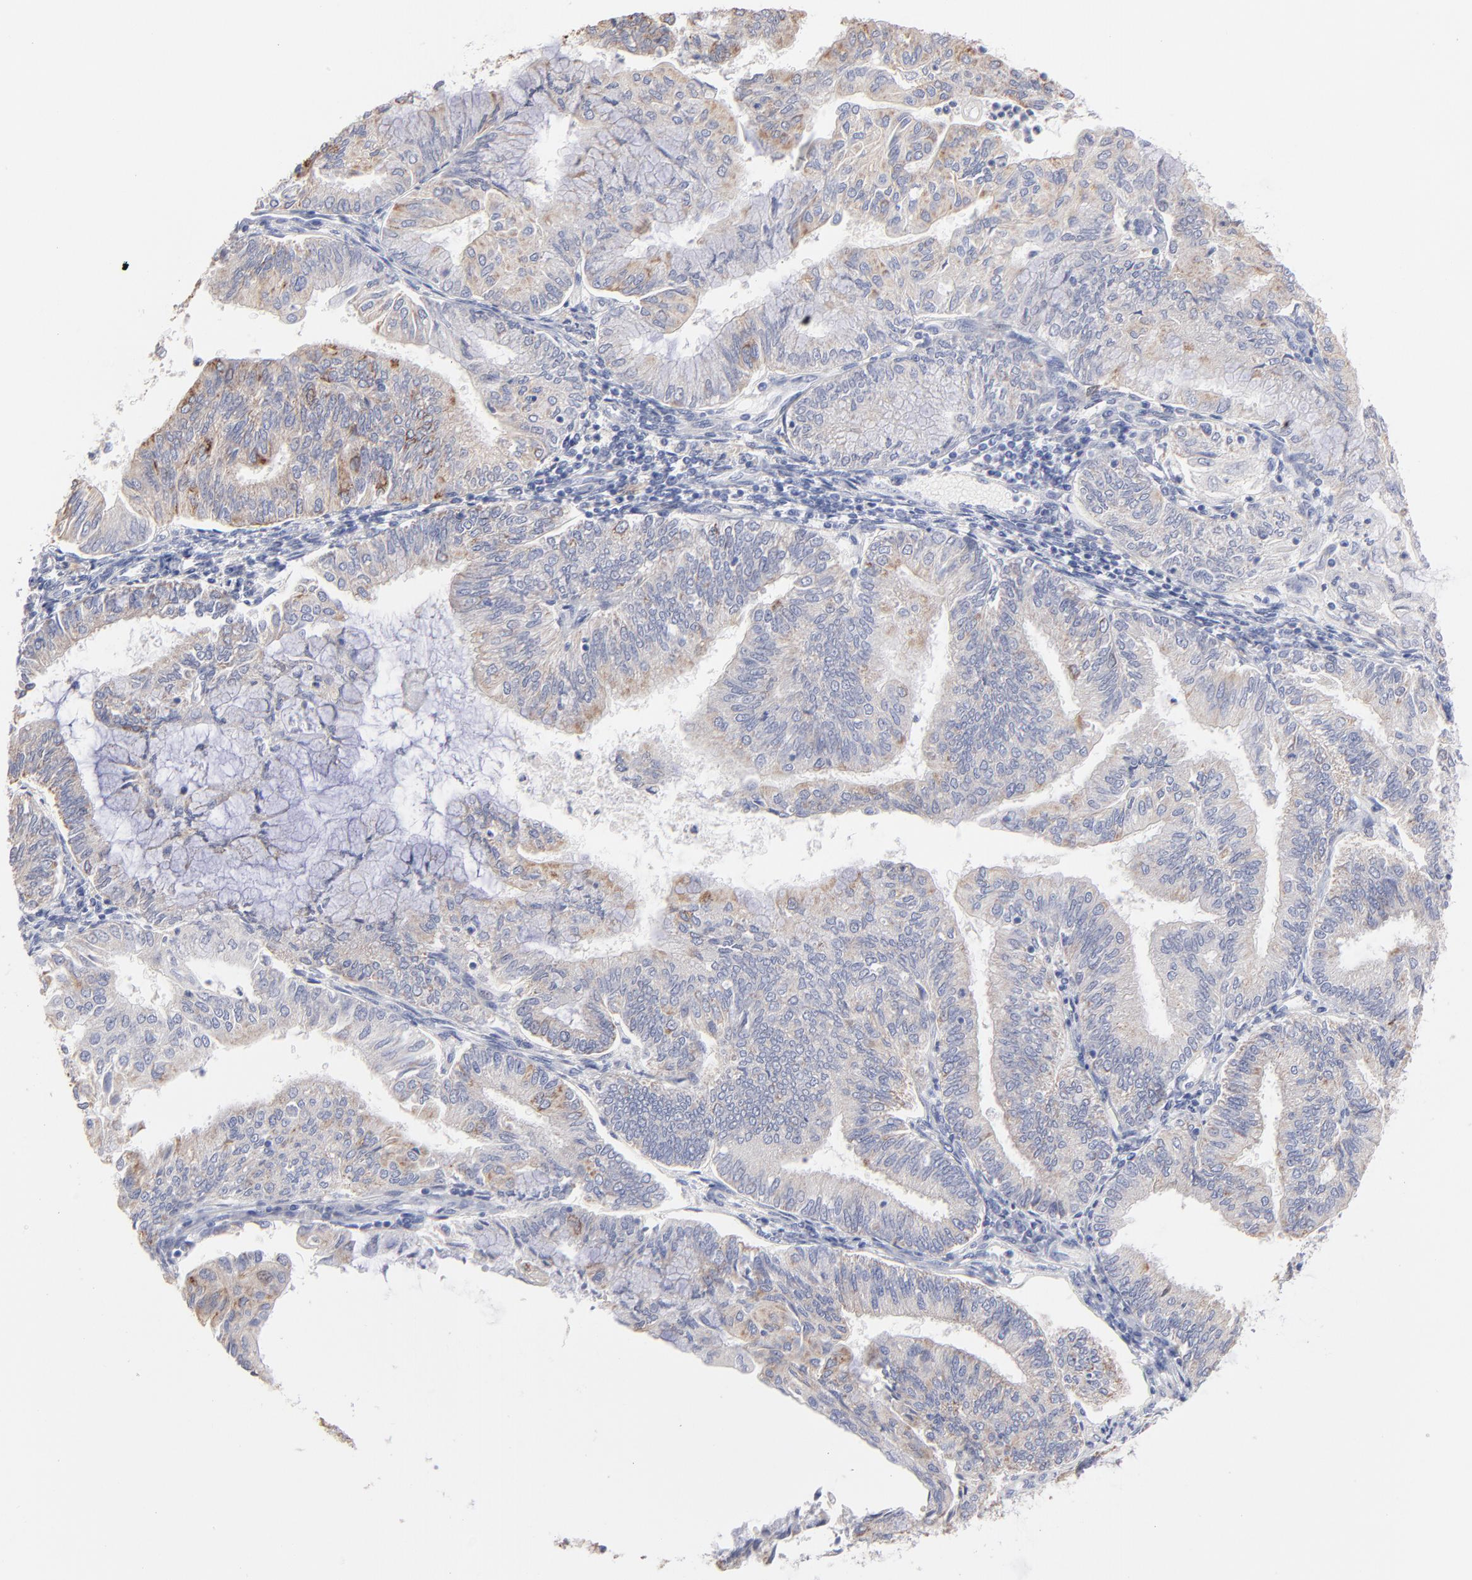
{"staining": {"intensity": "weak", "quantity": ">75%", "location": "cytoplasmic/membranous"}, "tissue": "endometrial cancer", "cell_type": "Tumor cells", "image_type": "cancer", "snomed": [{"axis": "morphology", "description": "Adenocarcinoma, NOS"}, {"axis": "topography", "description": "Endometrium"}], "caption": "Protein positivity by immunohistochemistry (IHC) reveals weak cytoplasmic/membranous expression in approximately >75% of tumor cells in endometrial cancer.", "gene": "TST", "patient": {"sex": "female", "age": 59}}